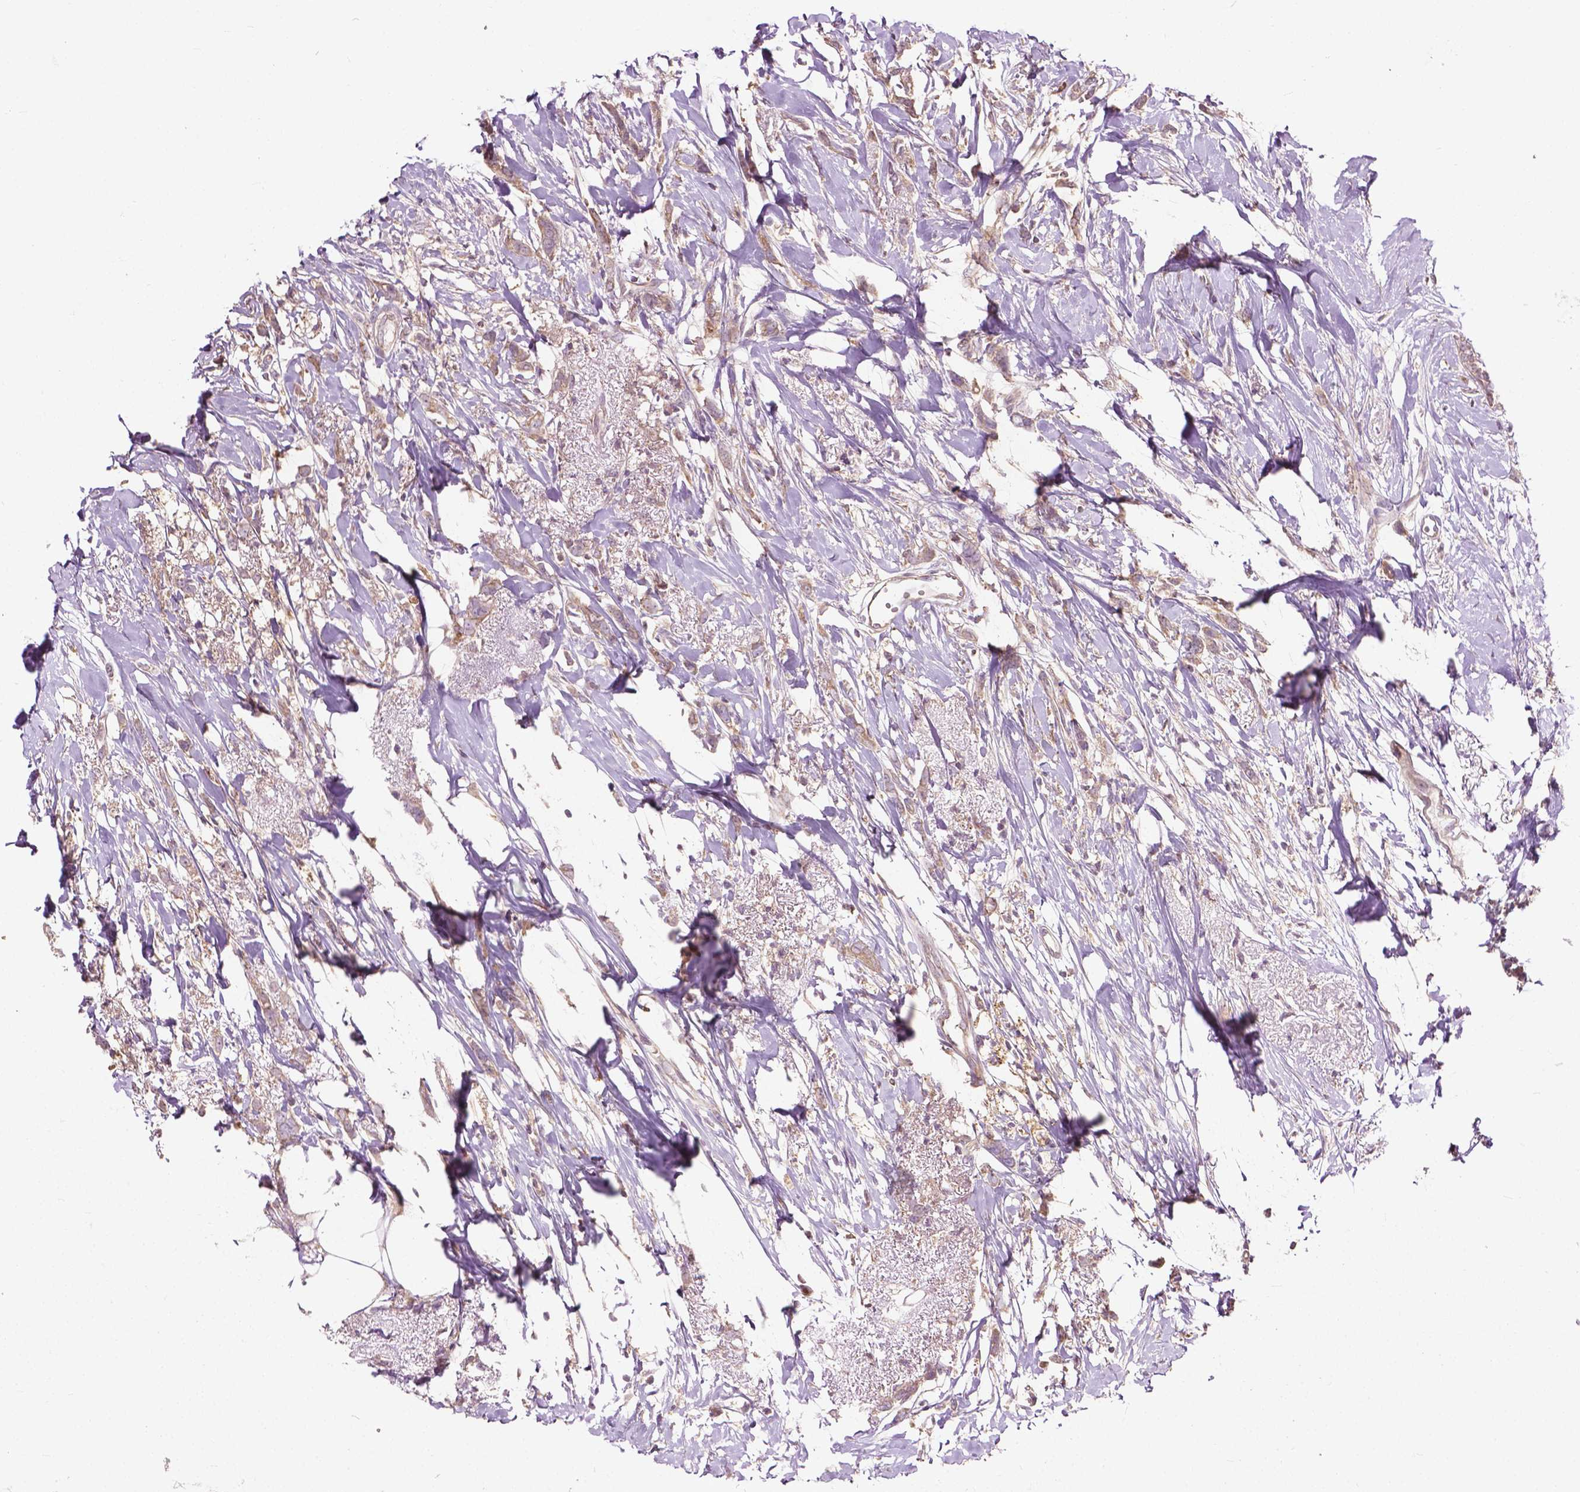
{"staining": {"intensity": "weak", "quantity": ">75%", "location": "cytoplasmic/membranous"}, "tissue": "breast cancer", "cell_type": "Tumor cells", "image_type": "cancer", "snomed": [{"axis": "morphology", "description": "Duct carcinoma"}, {"axis": "topography", "description": "Breast"}], "caption": "Human breast invasive ductal carcinoma stained for a protein (brown) demonstrates weak cytoplasmic/membranous positive expression in approximately >75% of tumor cells.", "gene": "MZT1", "patient": {"sex": "female", "age": 40}}